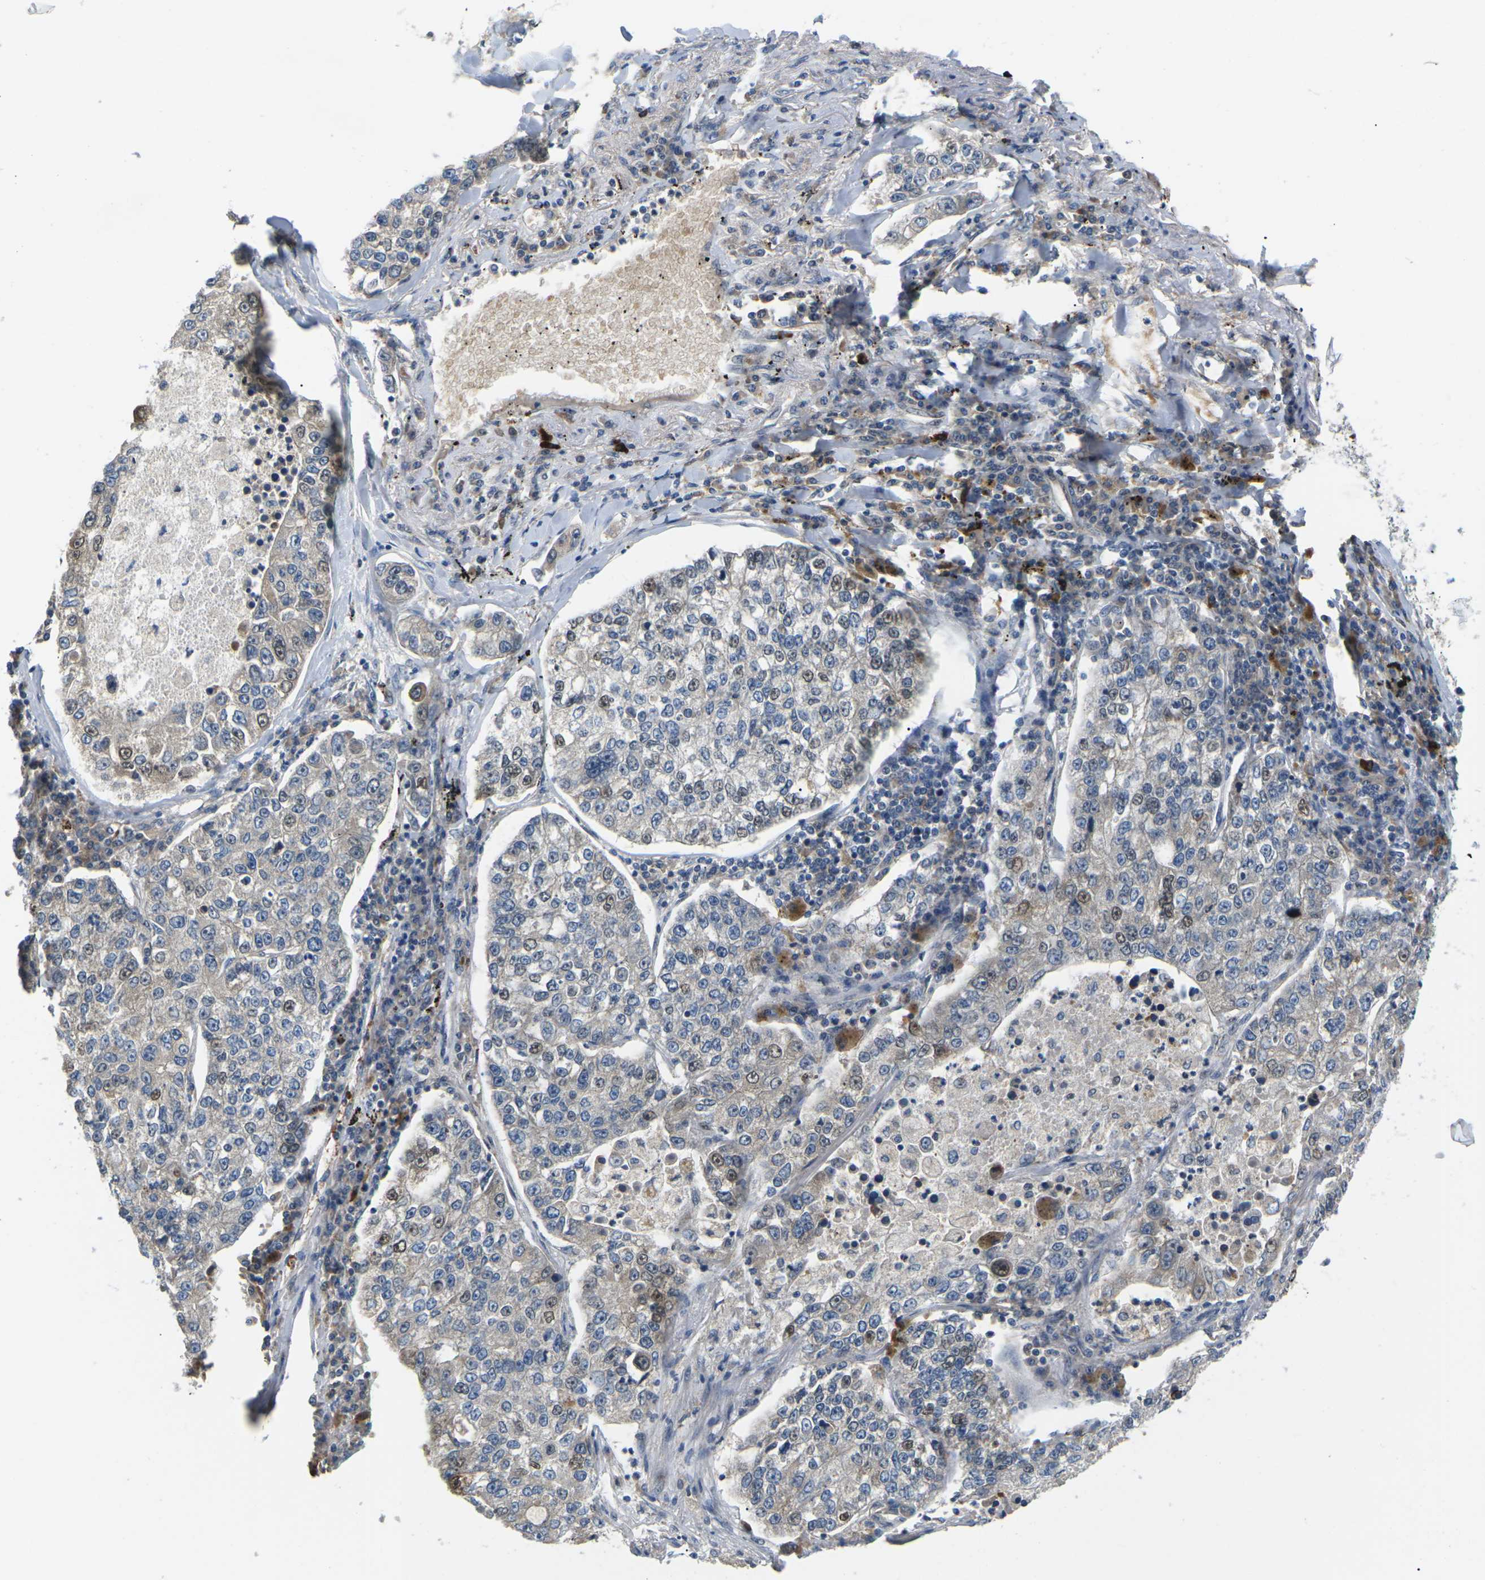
{"staining": {"intensity": "weak", "quantity": "25%-75%", "location": "cytoplasmic/membranous,nuclear"}, "tissue": "lung cancer", "cell_type": "Tumor cells", "image_type": "cancer", "snomed": [{"axis": "morphology", "description": "Adenocarcinoma, NOS"}, {"axis": "topography", "description": "Lung"}], "caption": "Human adenocarcinoma (lung) stained for a protein (brown) shows weak cytoplasmic/membranous and nuclear positive expression in about 25%-75% of tumor cells.", "gene": "ERBB4", "patient": {"sex": "male", "age": 49}}